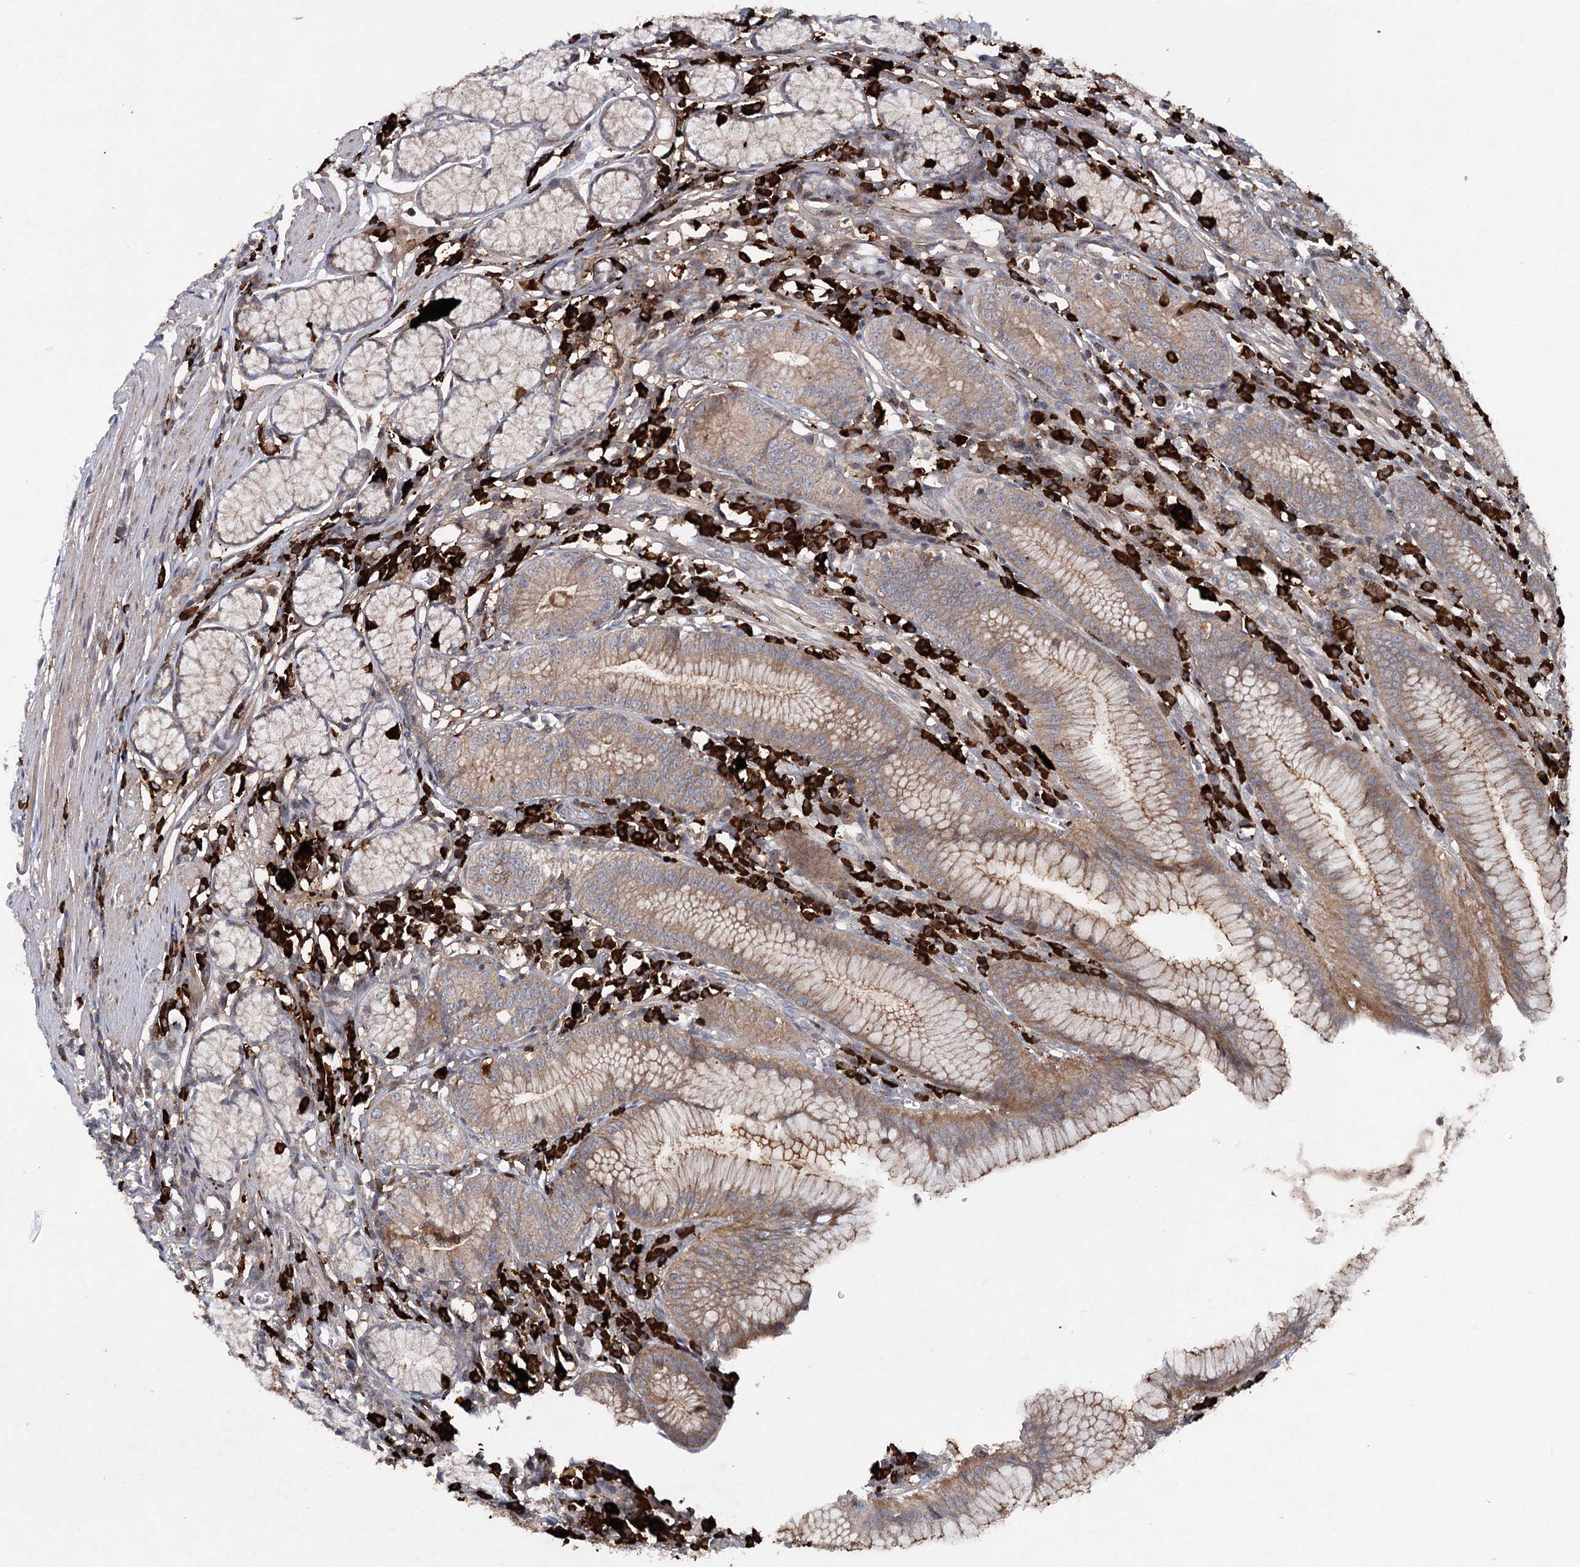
{"staining": {"intensity": "strong", "quantity": "25%-75%", "location": "cytoplasmic/membranous"}, "tissue": "stomach", "cell_type": "Glandular cells", "image_type": "normal", "snomed": [{"axis": "morphology", "description": "Normal tissue, NOS"}, {"axis": "topography", "description": "Stomach"}], "caption": "Stomach stained with a brown dye exhibits strong cytoplasmic/membranous positive positivity in about 25%-75% of glandular cells.", "gene": "MAP3K13", "patient": {"sex": "male", "age": 55}}